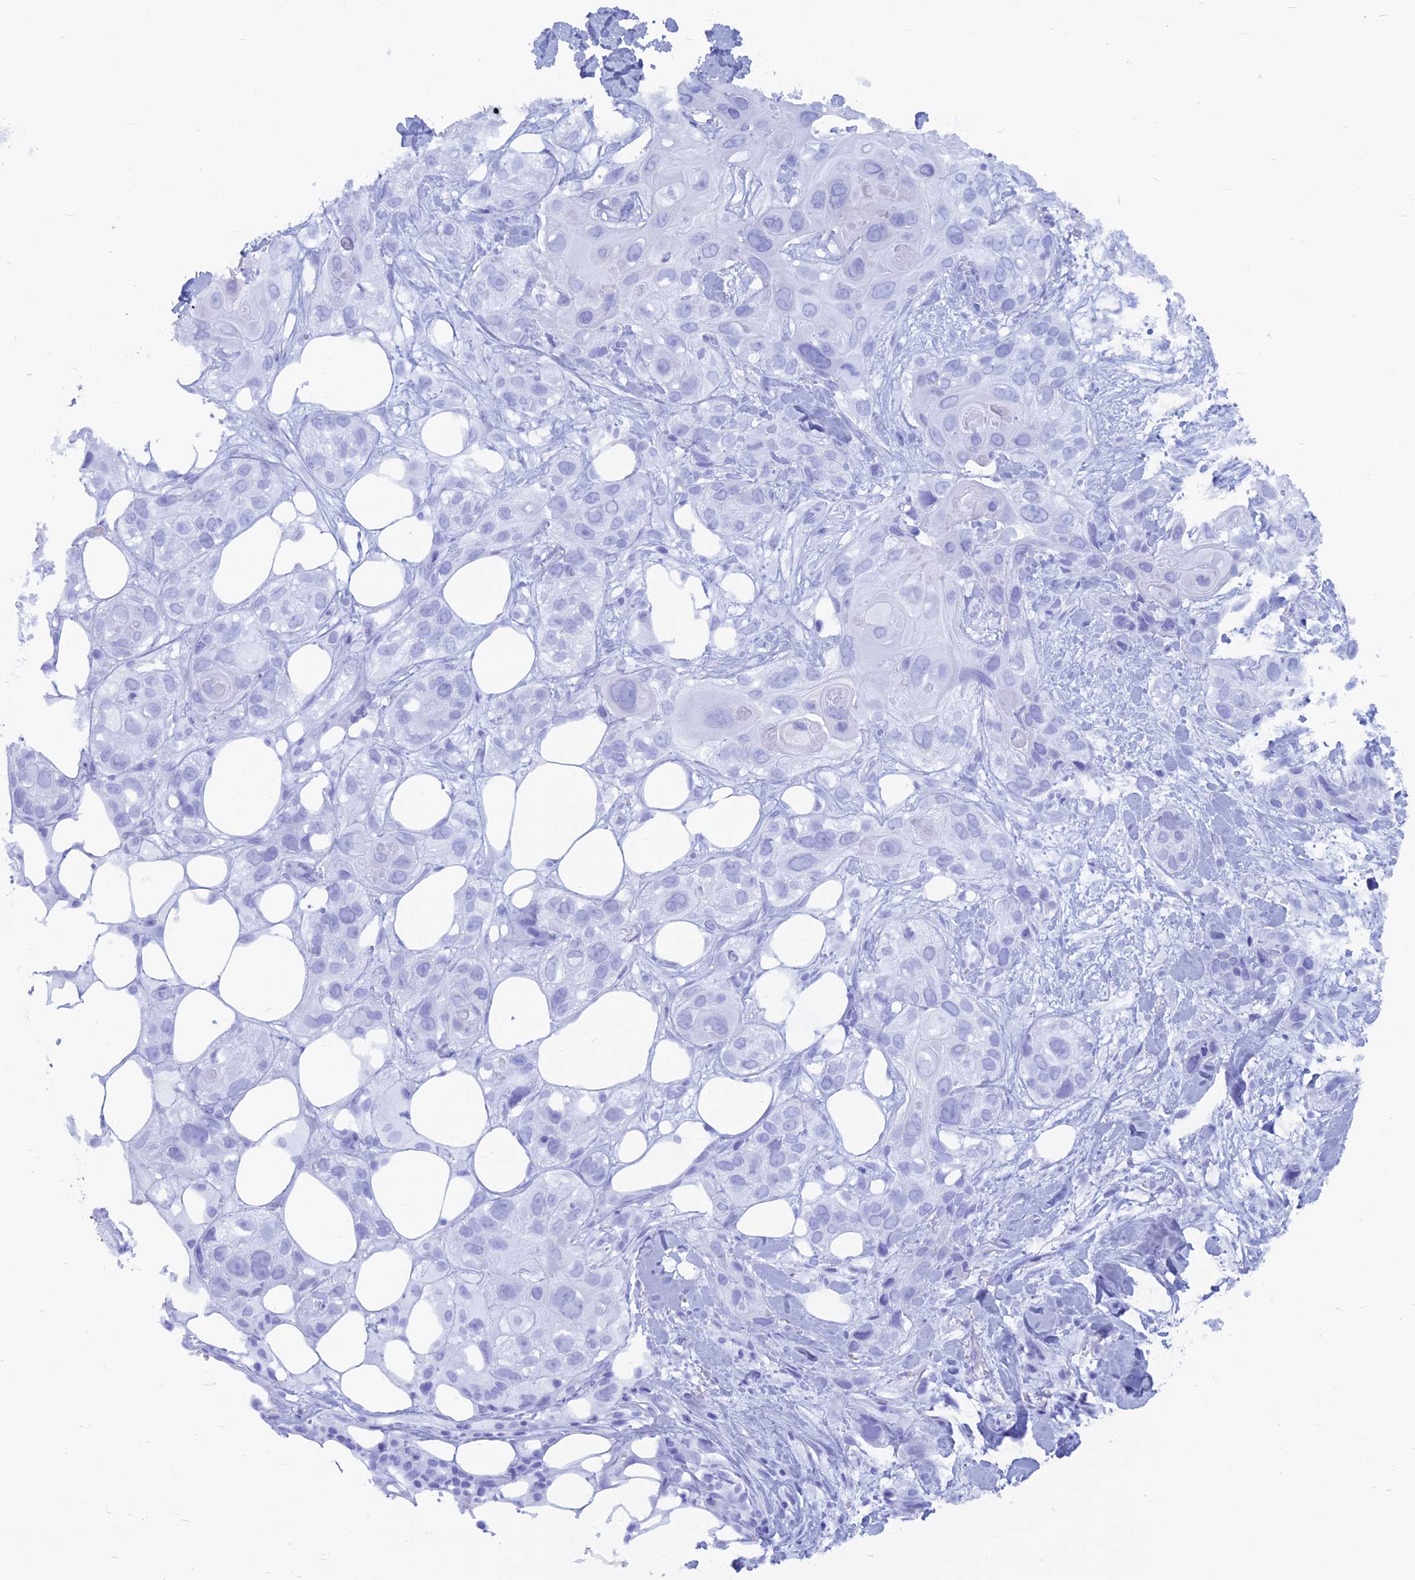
{"staining": {"intensity": "negative", "quantity": "none", "location": "none"}, "tissue": "skin cancer", "cell_type": "Tumor cells", "image_type": "cancer", "snomed": [{"axis": "morphology", "description": "Normal tissue, NOS"}, {"axis": "morphology", "description": "Squamous cell carcinoma, NOS"}, {"axis": "topography", "description": "Skin"}], "caption": "This is an IHC photomicrograph of human skin cancer. There is no positivity in tumor cells.", "gene": "CAPS", "patient": {"sex": "male", "age": 72}}